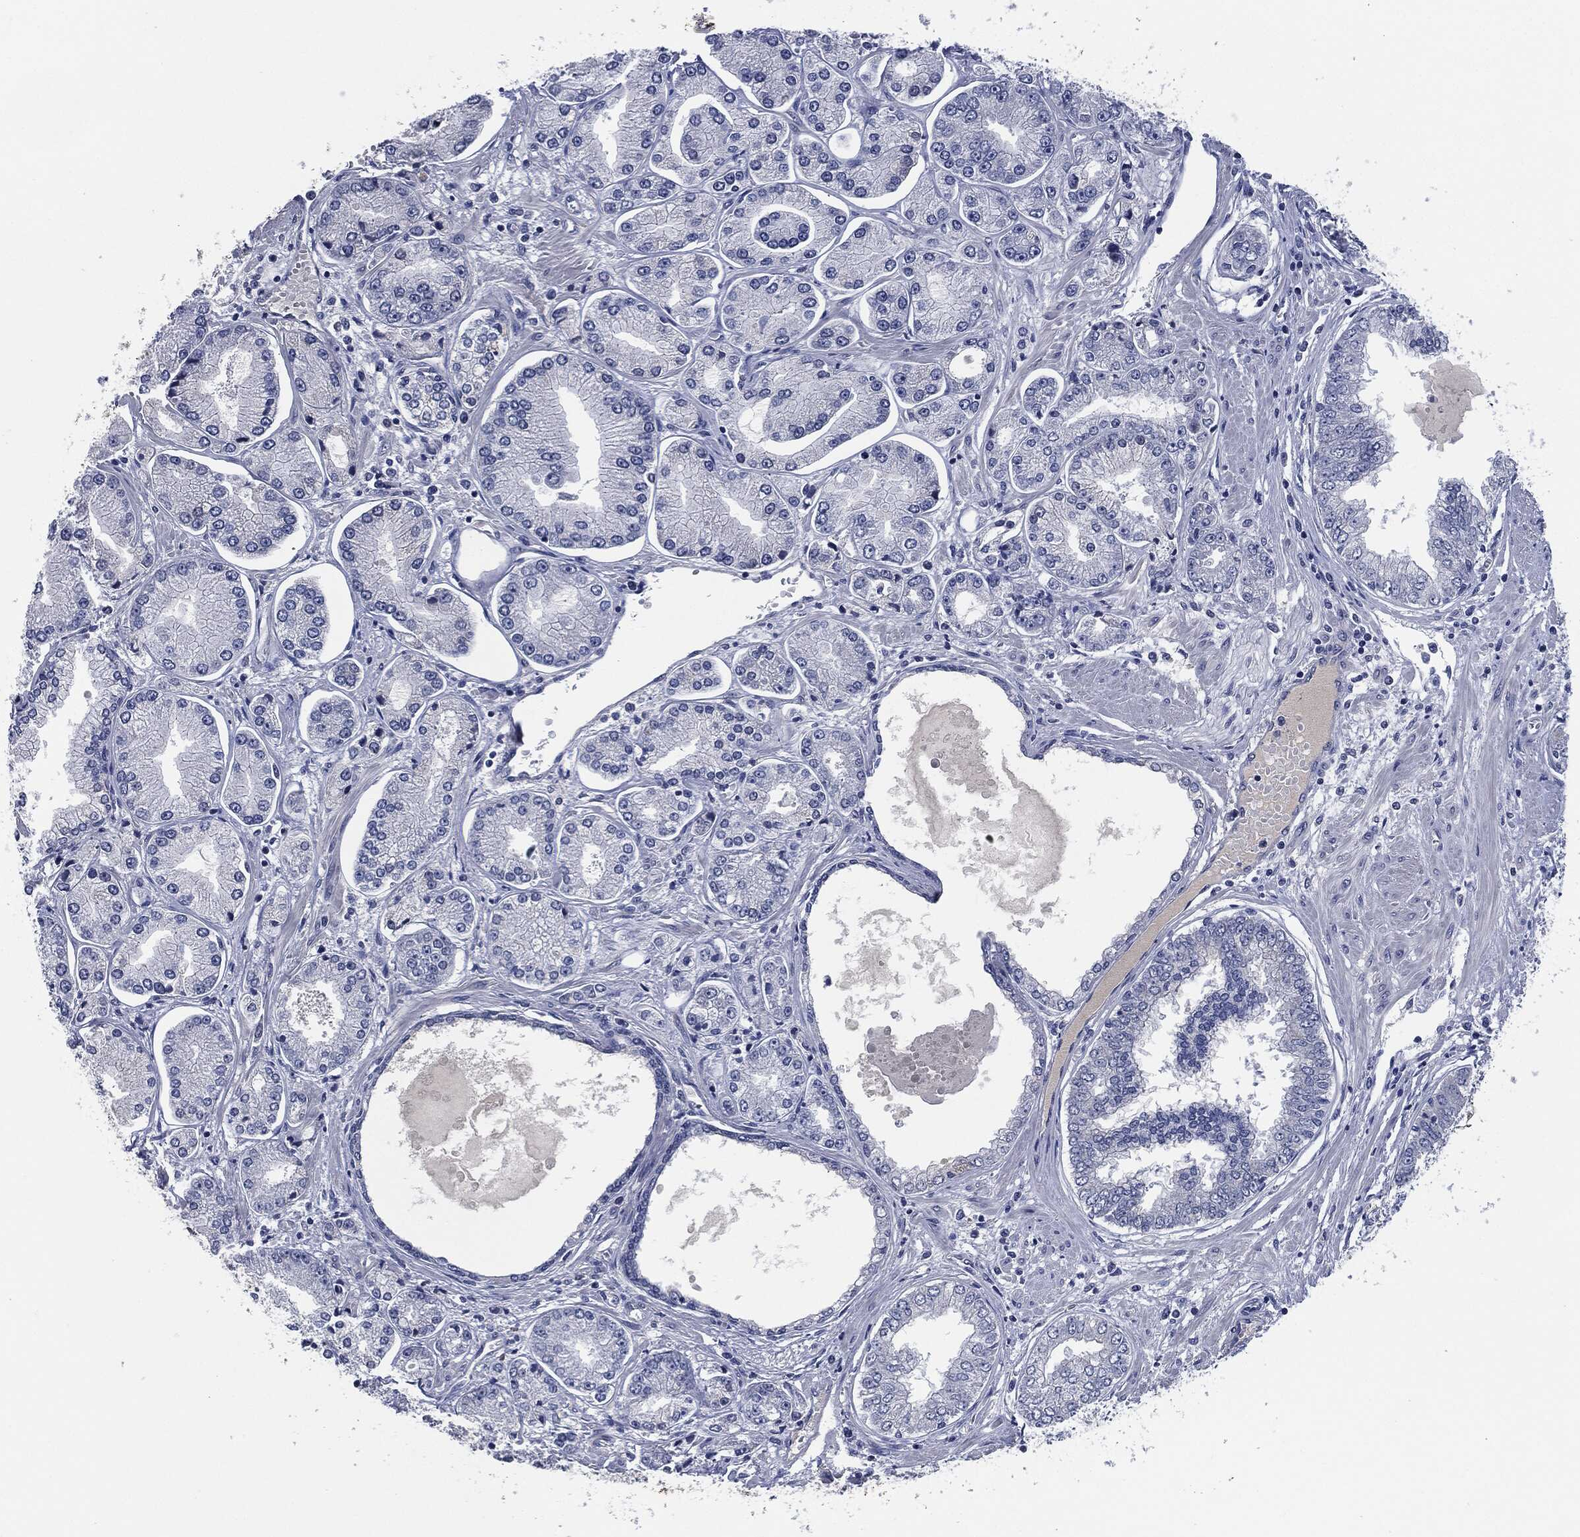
{"staining": {"intensity": "negative", "quantity": "none", "location": "none"}, "tissue": "prostate cancer", "cell_type": "Tumor cells", "image_type": "cancer", "snomed": [{"axis": "morphology", "description": "Adenocarcinoma, Low grade"}, {"axis": "topography", "description": "Prostate"}], "caption": "Immunohistochemistry image of neoplastic tissue: prostate adenocarcinoma (low-grade) stained with DAB reveals no significant protein positivity in tumor cells. (Immunohistochemistry (ihc), brightfield microscopy, high magnification).", "gene": "IL2RG", "patient": {"sex": "male", "age": 72}}